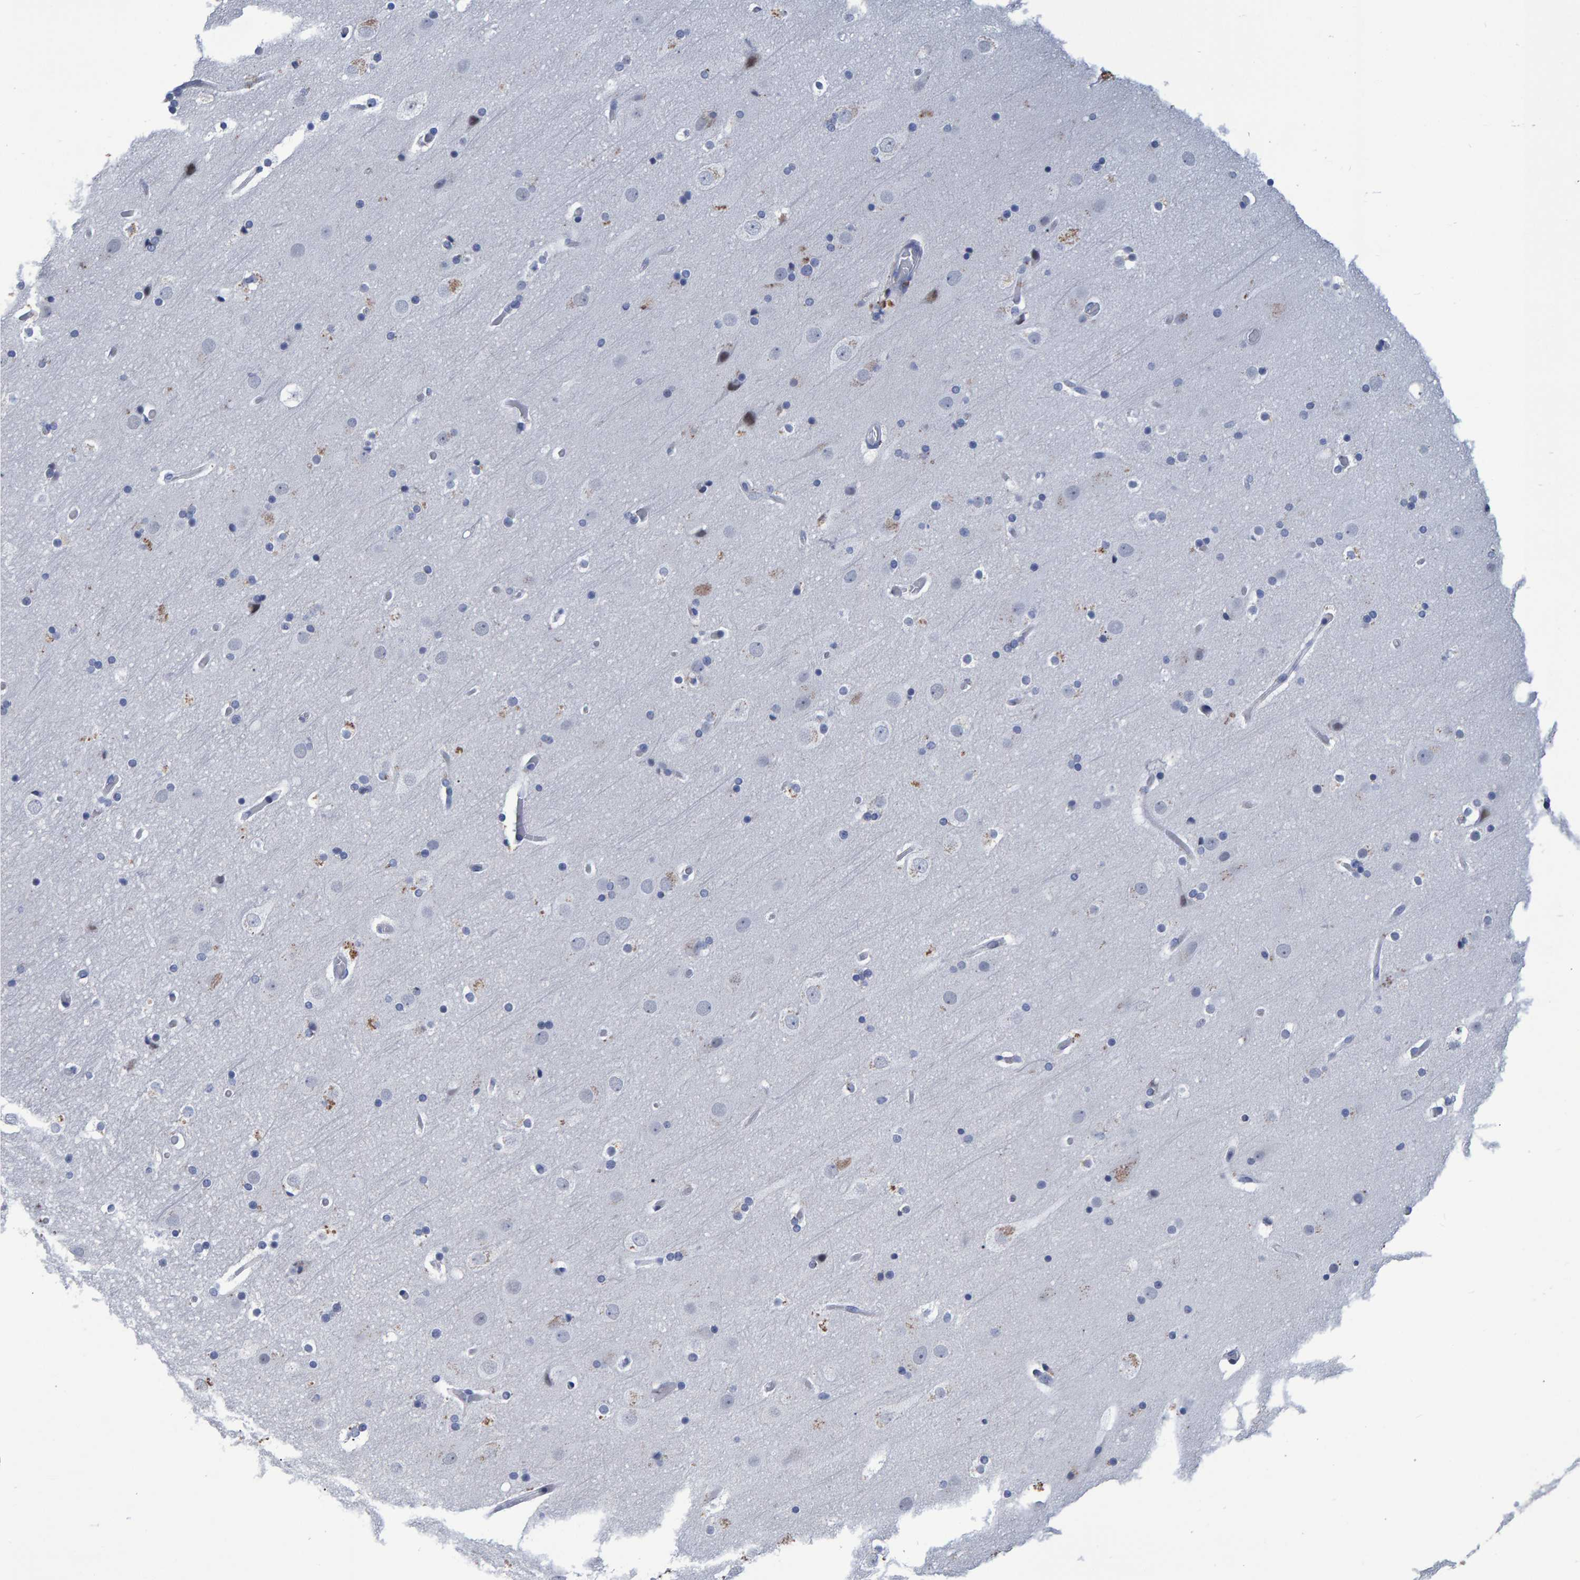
{"staining": {"intensity": "negative", "quantity": "none", "location": "none"}, "tissue": "cerebral cortex", "cell_type": "Endothelial cells", "image_type": "normal", "snomed": [{"axis": "morphology", "description": "Normal tissue, NOS"}, {"axis": "topography", "description": "Cerebral cortex"}], "caption": "Immunohistochemistry of normal cerebral cortex demonstrates no staining in endothelial cells.", "gene": "PROCA1", "patient": {"sex": "male", "age": 57}}